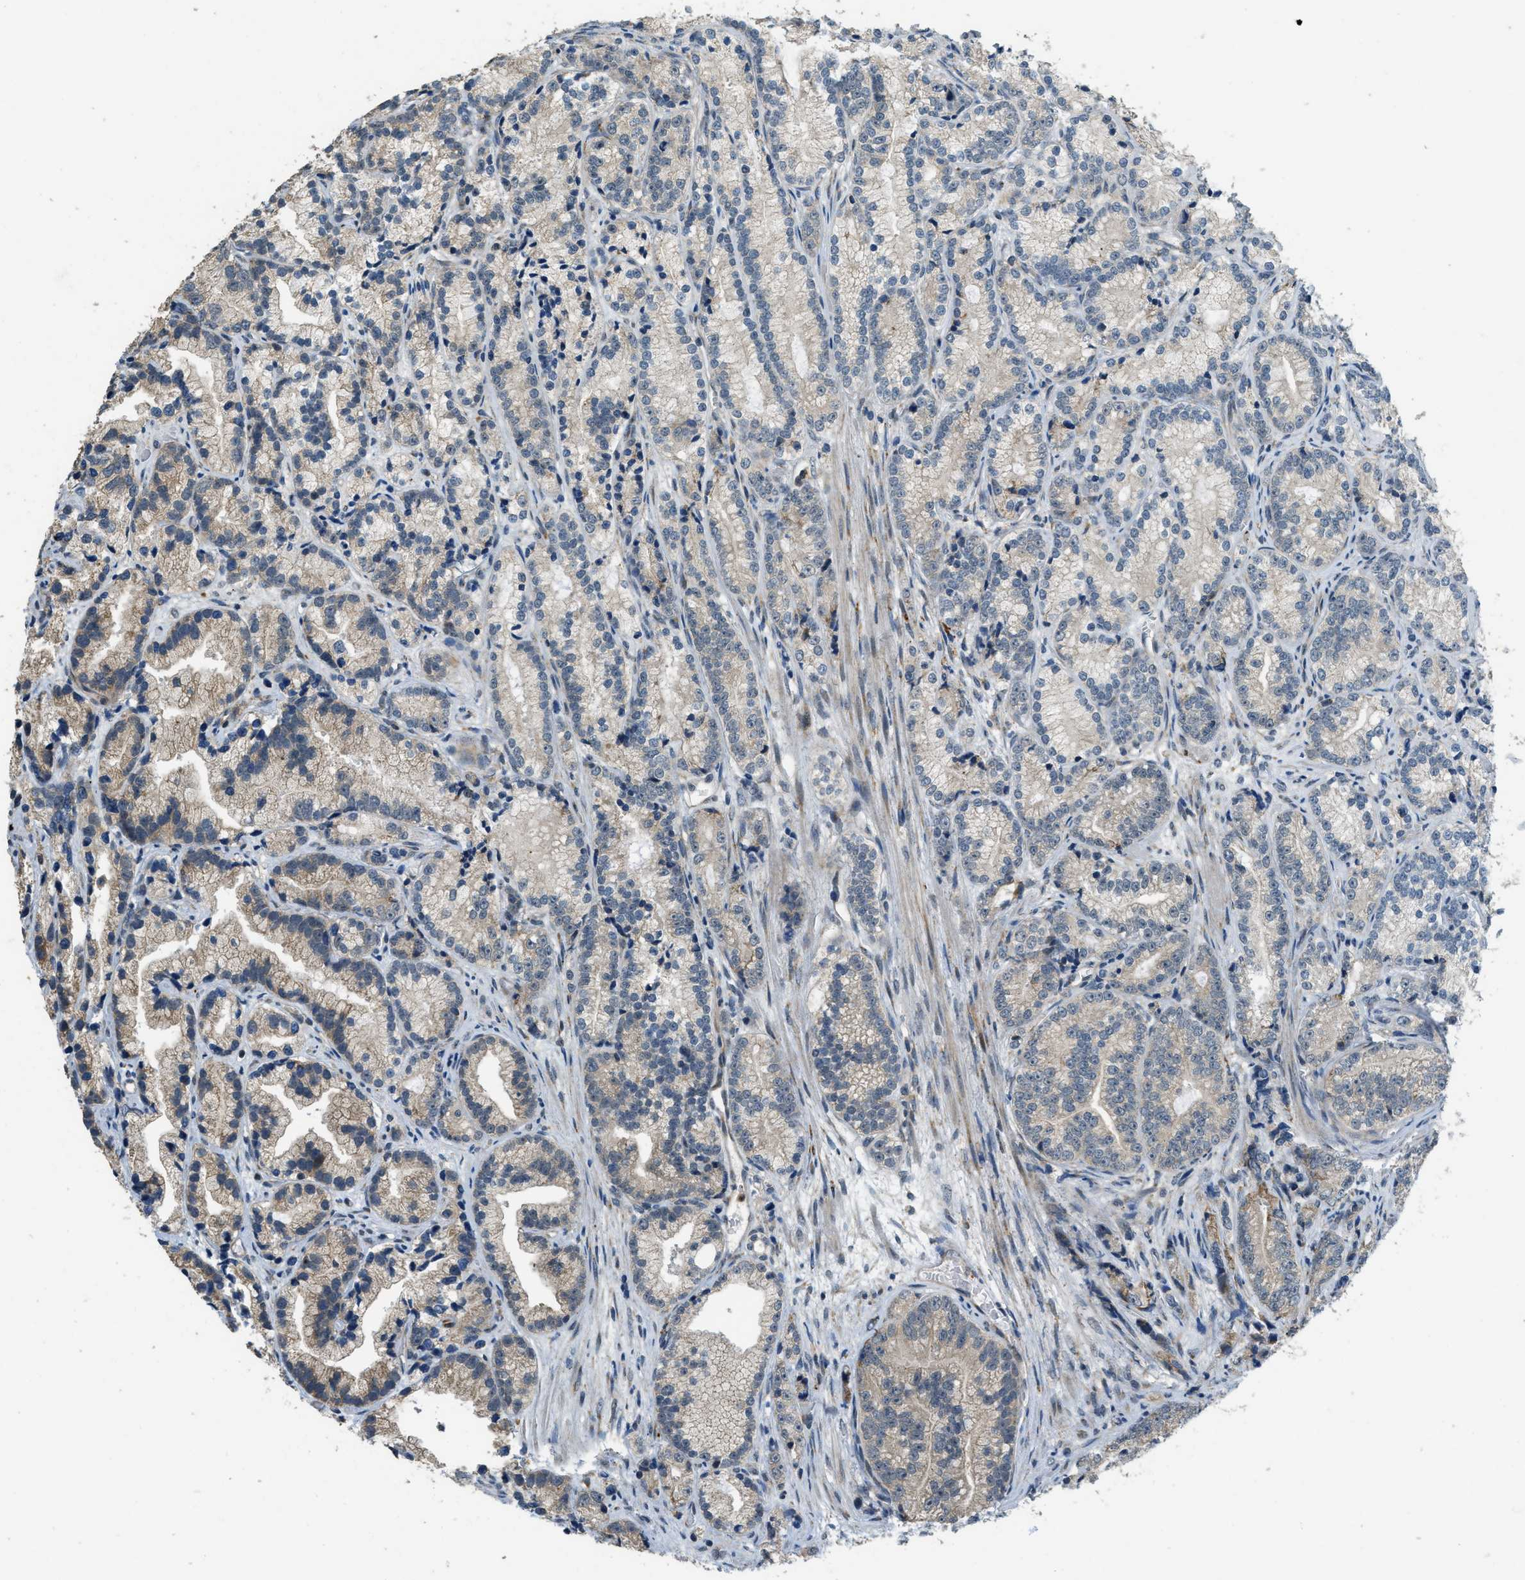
{"staining": {"intensity": "weak", "quantity": "<25%", "location": "cytoplasmic/membranous"}, "tissue": "prostate cancer", "cell_type": "Tumor cells", "image_type": "cancer", "snomed": [{"axis": "morphology", "description": "Adenocarcinoma, Low grade"}, {"axis": "topography", "description": "Prostate"}], "caption": "Immunohistochemistry (IHC) of low-grade adenocarcinoma (prostate) demonstrates no positivity in tumor cells.", "gene": "HERC2", "patient": {"sex": "male", "age": 89}}